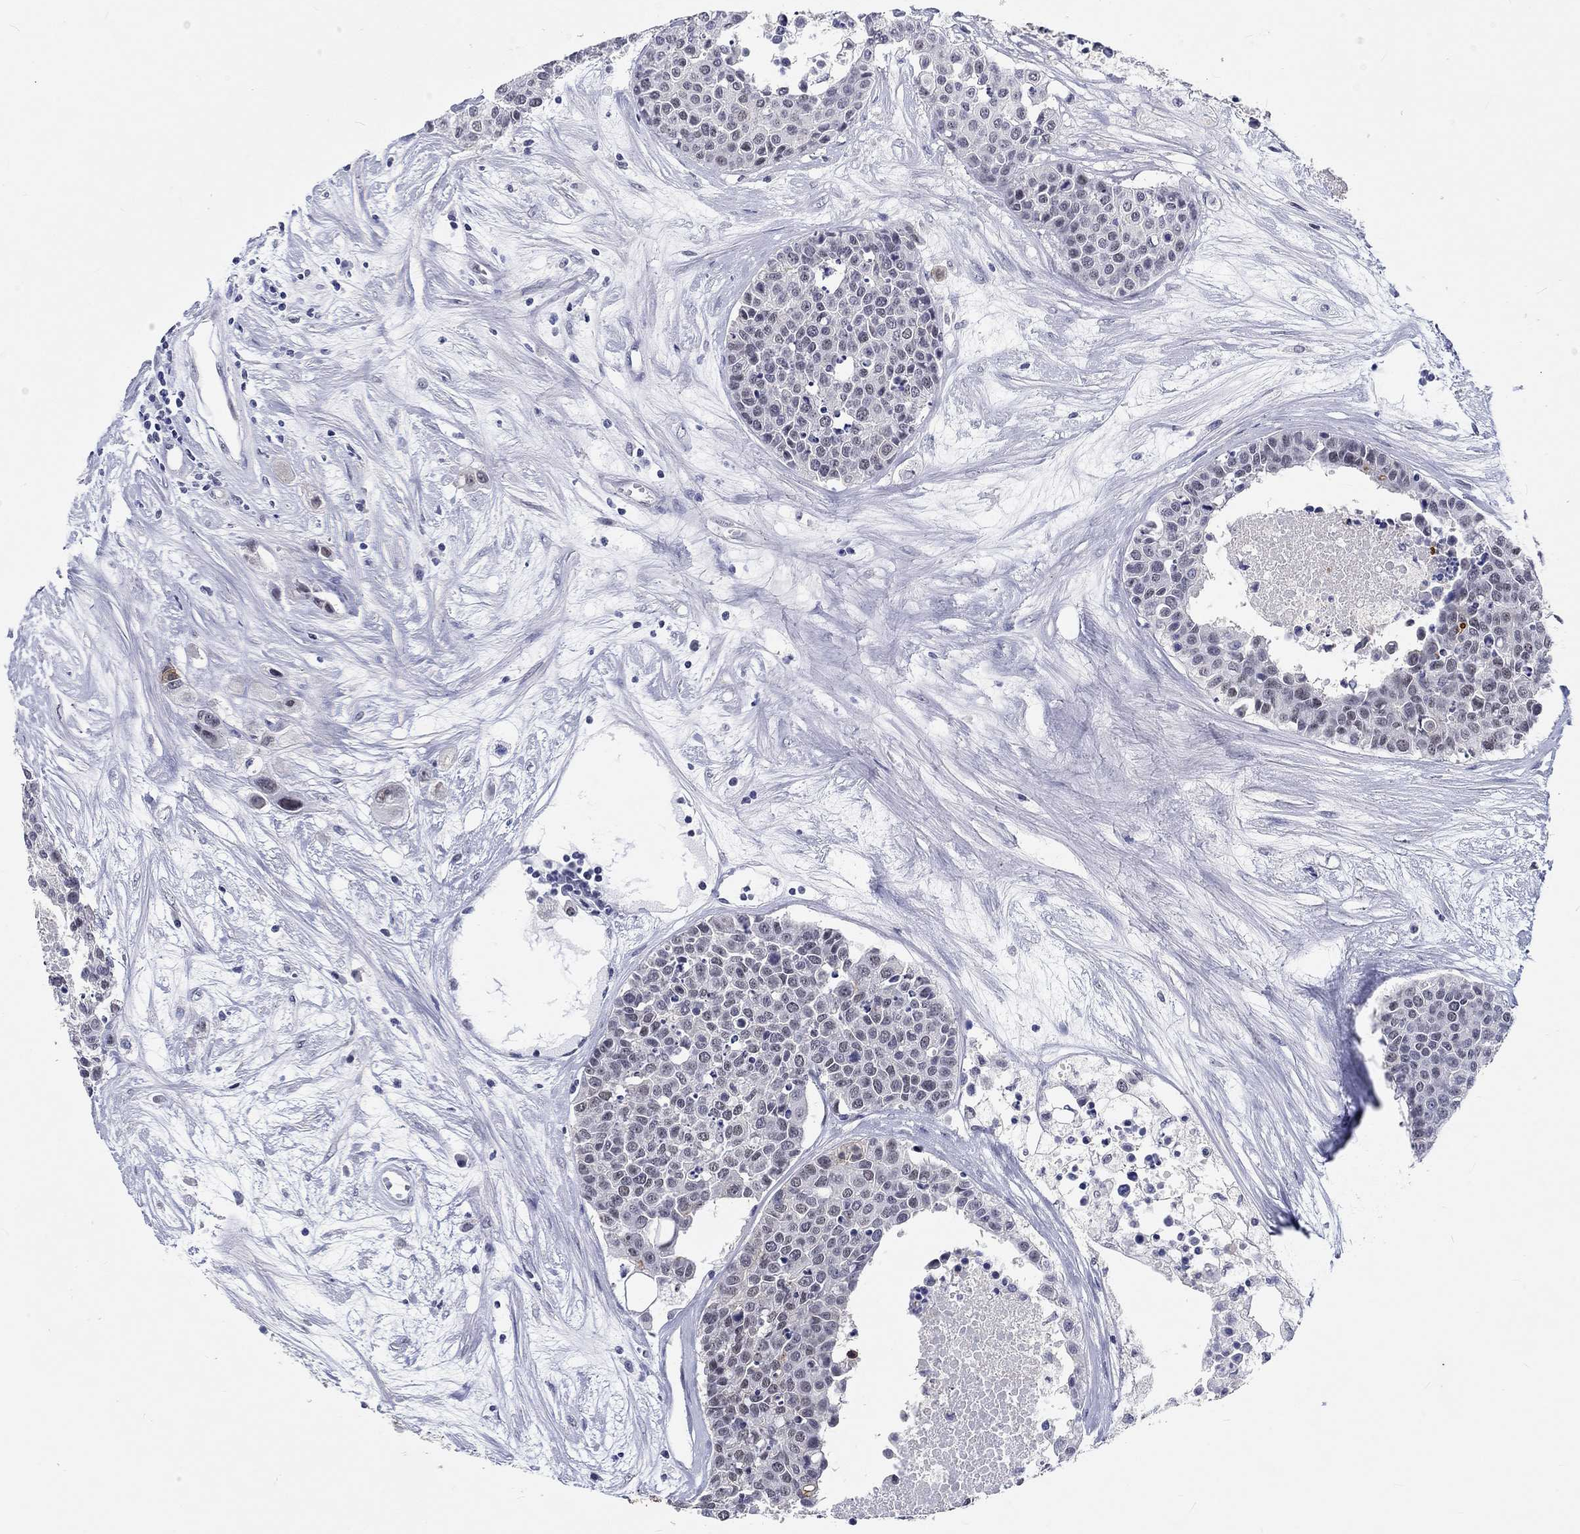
{"staining": {"intensity": "moderate", "quantity": "<25%", "location": "cytoplasmic/membranous"}, "tissue": "carcinoid", "cell_type": "Tumor cells", "image_type": "cancer", "snomed": [{"axis": "morphology", "description": "Carcinoid, malignant, NOS"}, {"axis": "topography", "description": "Colon"}], "caption": "An image of human carcinoid stained for a protein reveals moderate cytoplasmic/membranous brown staining in tumor cells.", "gene": "GRIN1", "patient": {"sex": "male", "age": 81}}